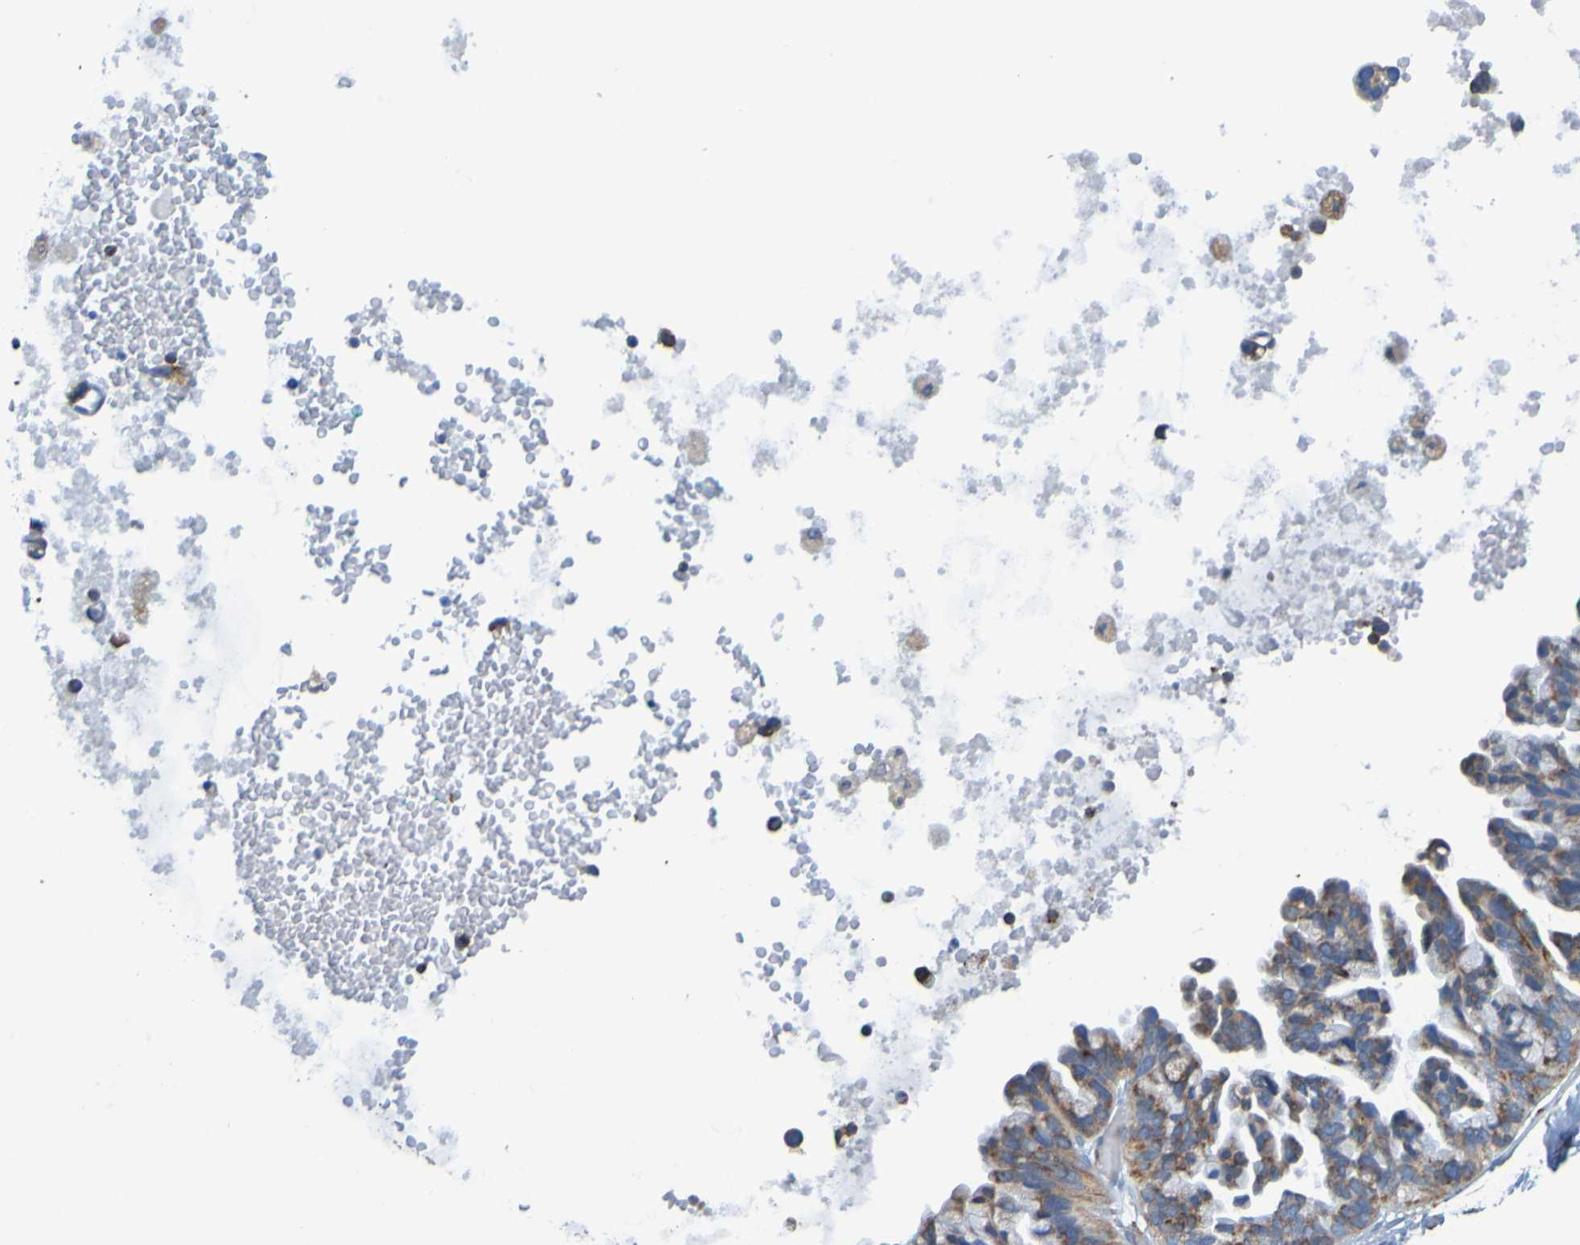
{"staining": {"intensity": "moderate", "quantity": ">75%", "location": "cytoplasmic/membranous"}, "tissue": "ovarian cancer", "cell_type": "Tumor cells", "image_type": "cancer", "snomed": [{"axis": "morphology", "description": "Cystadenocarcinoma, serous, NOS"}, {"axis": "topography", "description": "Ovary"}], "caption": "This is an image of IHC staining of serous cystadenocarcinoma (ovarian), which shows moderate expression in the cytoplasmic/membranous of tumor cells.", "gene": "SSR1", "patient": {"sex": "female", "age": 56}}